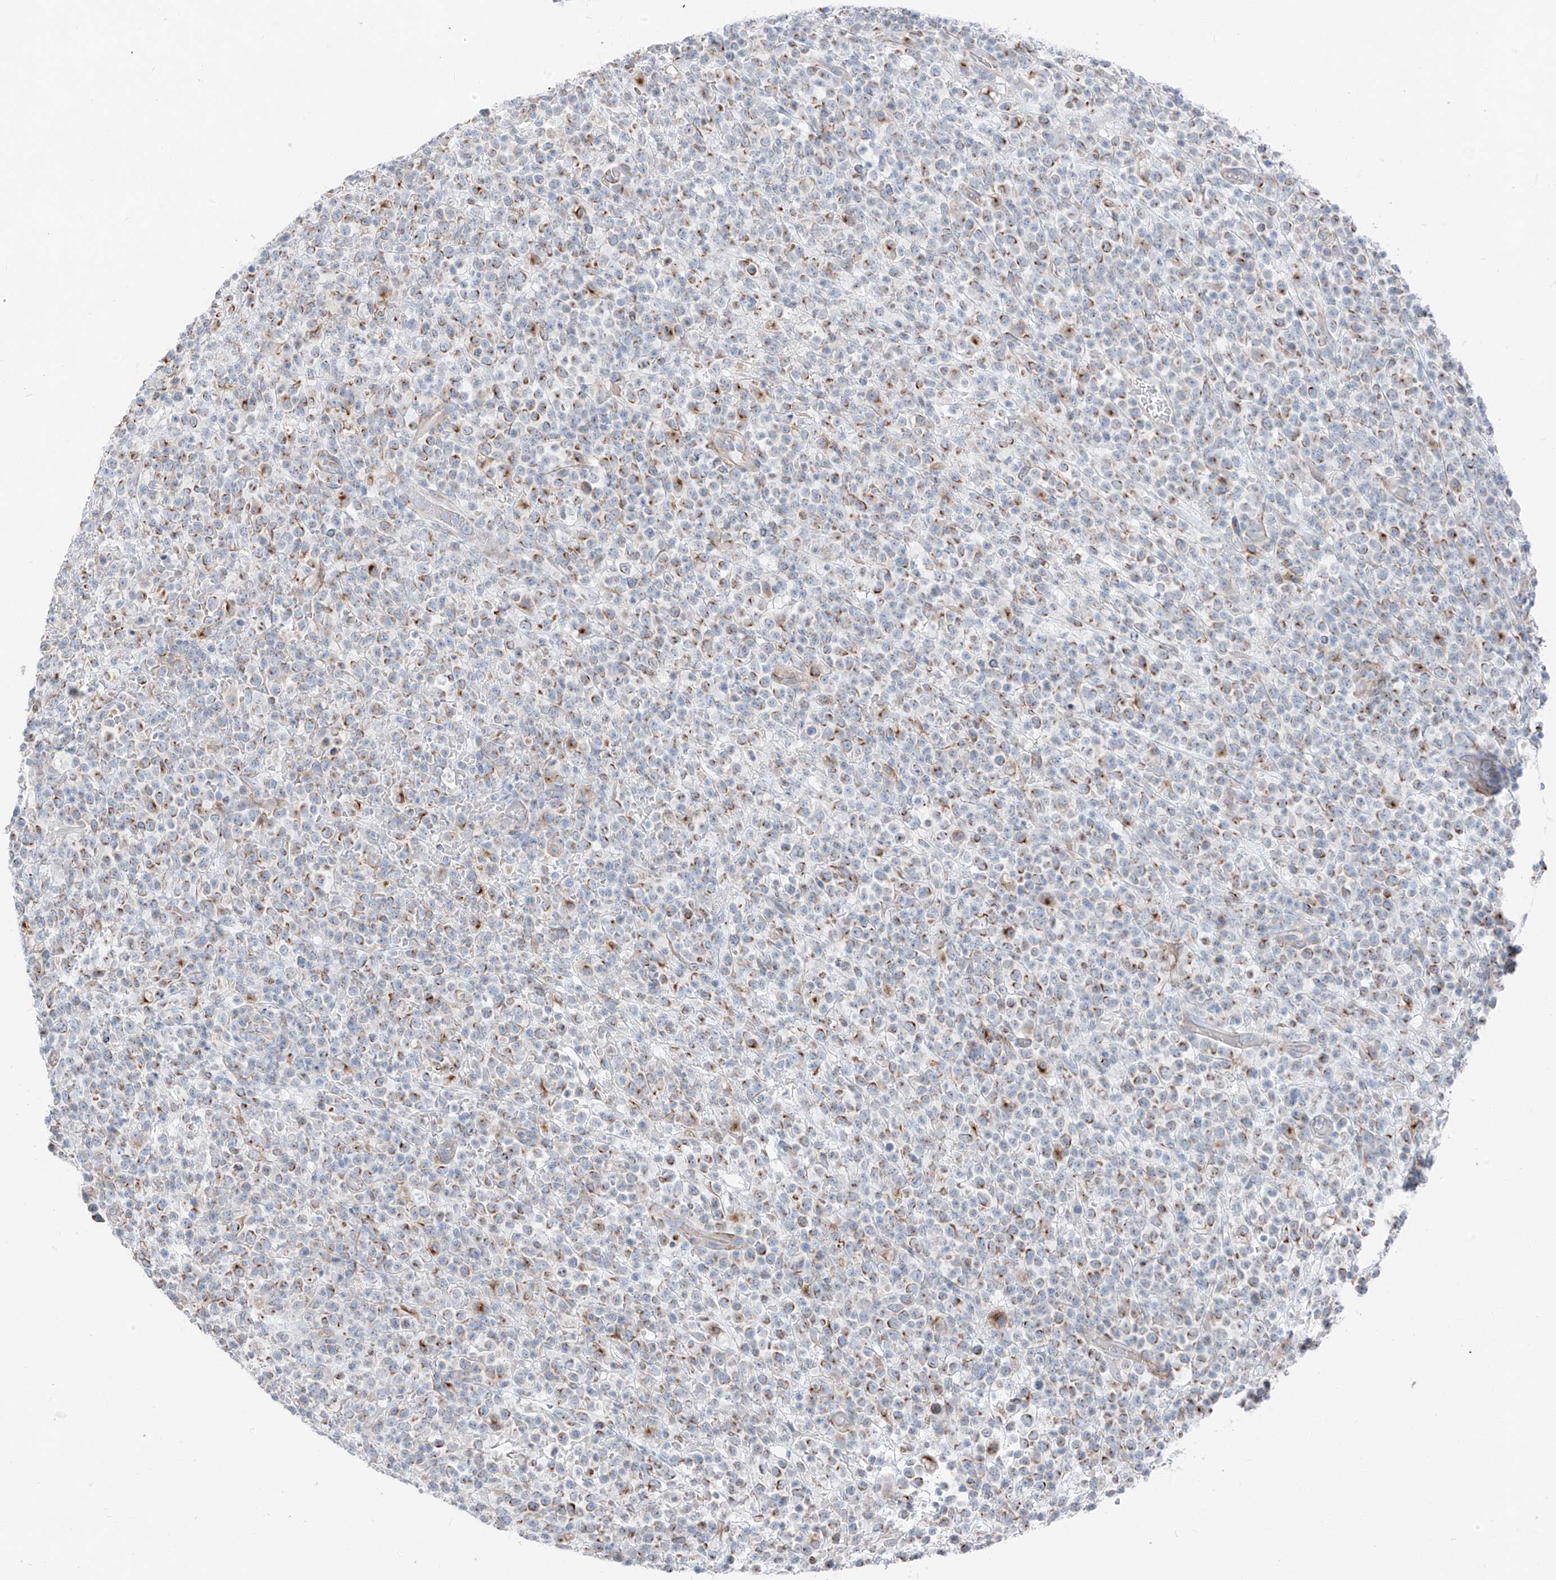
{"staining": {"intensity": "moderate", "quantity": ">75%", "location": "cytoplasmic/membranous"}, "tissue": "lymphoma", "cell_type": "Tumor cells", "image_type": "cancer", "snomed": [{"axis": "morphology", "description": "Malignant lymphoma, non-Hodgkin's type, High grade"}, {"axis": "topography", "description": "Colon"}], "caption": "IHC micrograph of human lymphoma stained for a protein (brown), which shows medium levels of moderate cytoplasmic/membranous expression in about >75% of tumor cells.", "gene": "GPR137C", "patient": {"sex": "female", "age": 53}}